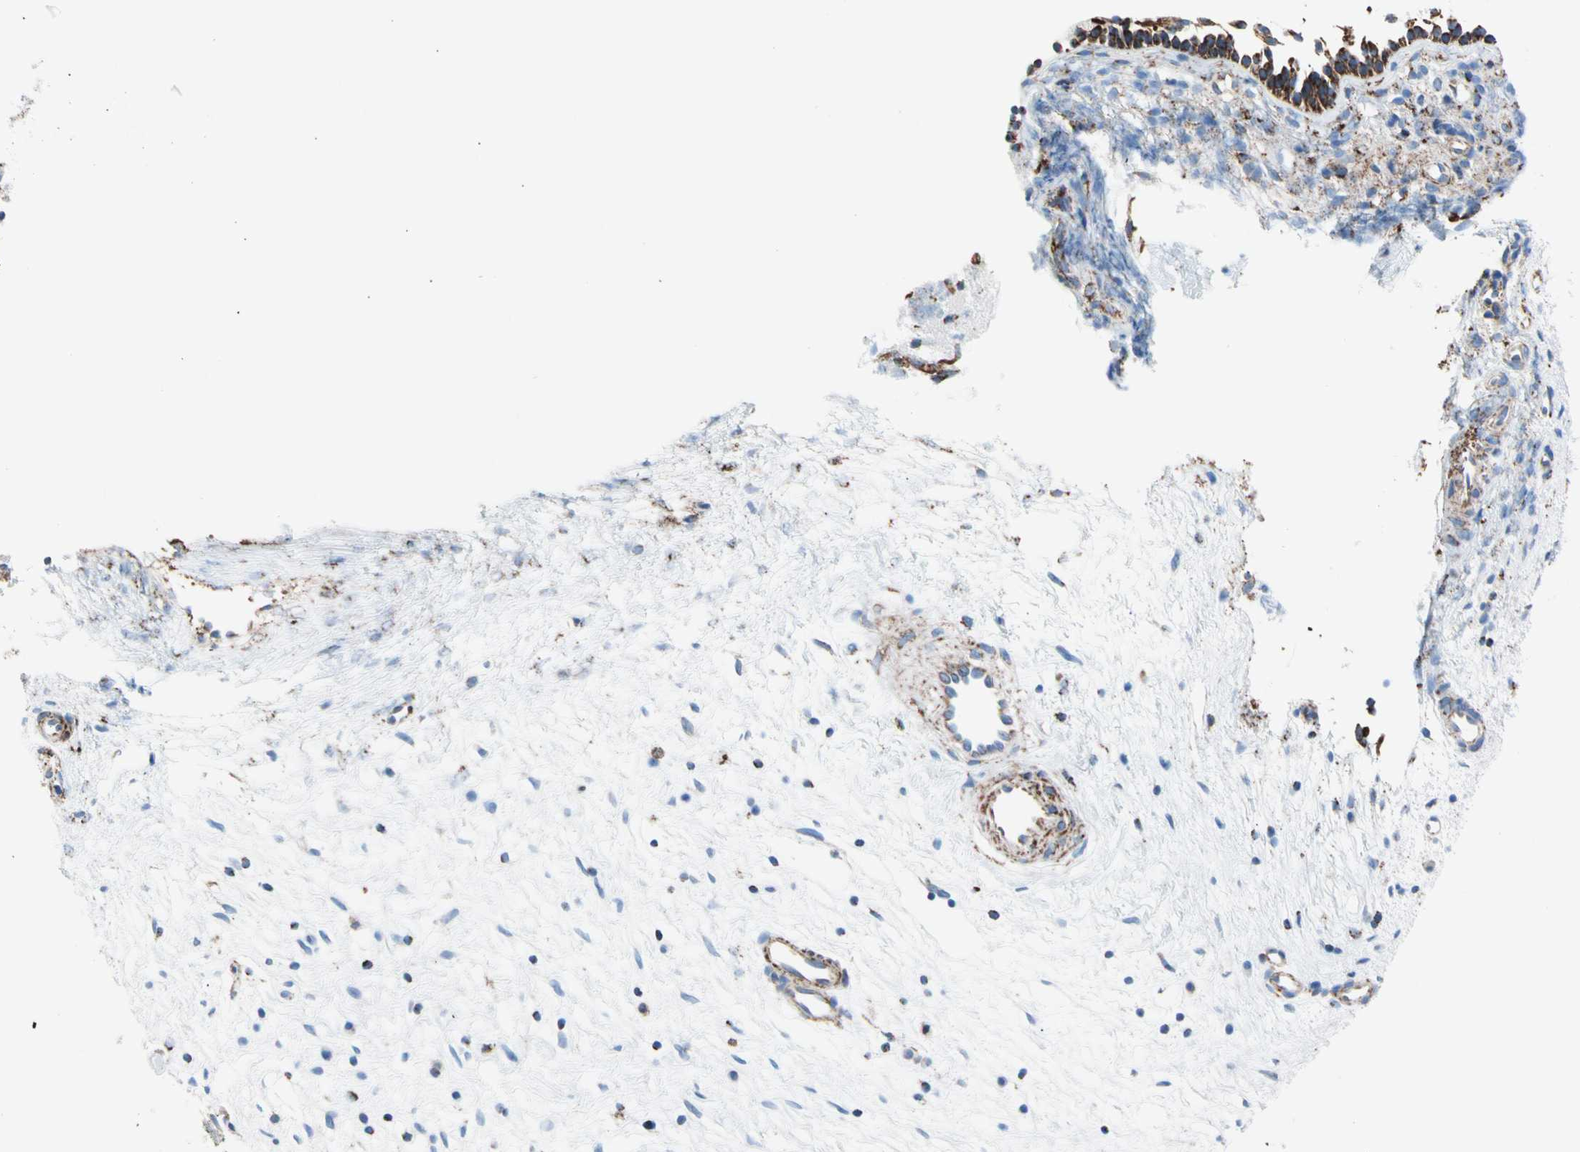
{"staining": {"intensity": "strong", "quantity": ">75%", "location": "cytoplasmic/membranous"}, "tissue": "nasopharynx", "cell_type": "Respiratory epithelial cells", "image_type": "normal", "snomed": [{"axis": "morphology", "description": "Normal tissue, NOS"}, {"axis": "topography", "description": "Nasopharynx"}], "caption": "Respiratory epithelial cells show strong cytoplasmic/membranous expression in about >75% of cells in benign nasopharynx.", "gene": "HK1", "patient": {"sex": "male", "age": 21}}